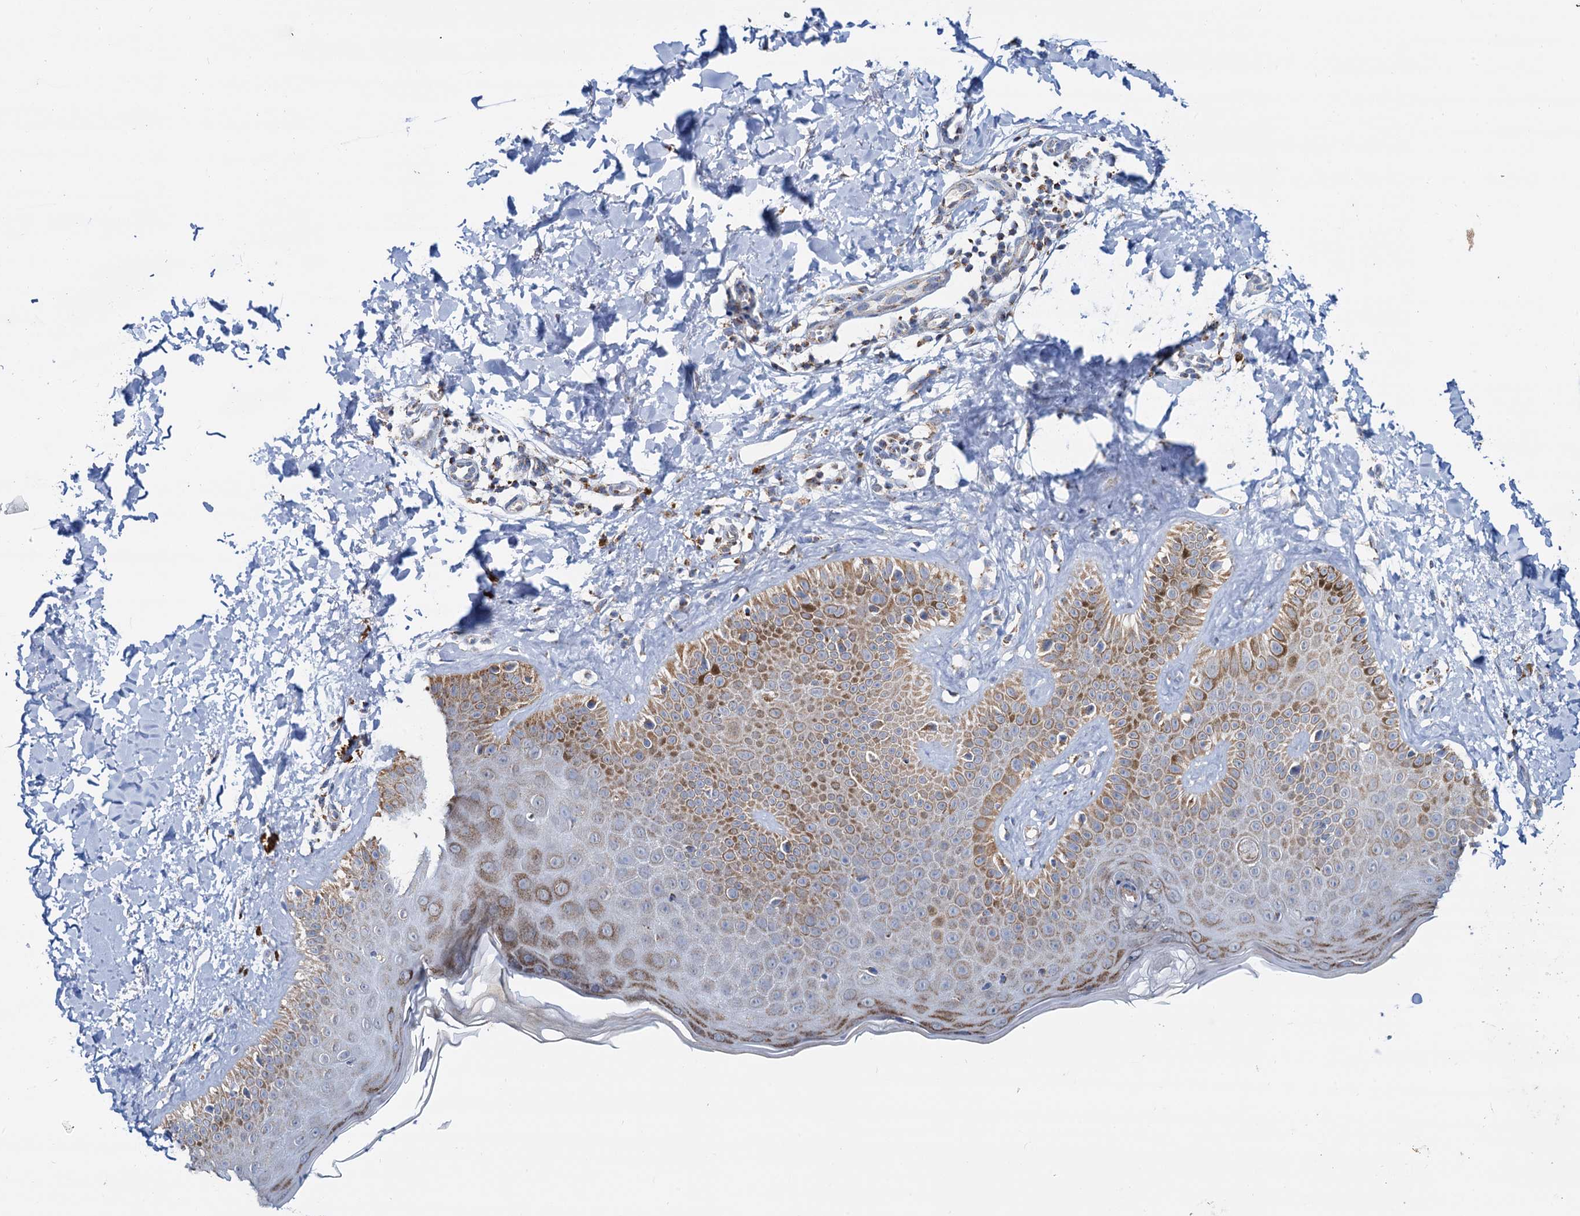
{"staining": {"intensity": "negative", "quantity": "none", "location": "none"}, "tissue": "skin", "cell_type": "Fibroblasts", "image_type": "normal", "snomed": [{"axis": "morphology", "description": "Normal tissue, NOS"}, {"axis": "topography", "description": "Skin"}], "caption": "This is a image of IHC staining of normal skin, which shows no expression in fibroblasts. (DAB (3,3'-diaminobenzidine) immunohistochemistry (IHC), high magnification).", "gene": "C2CD3", "patient": {"sex": "male", "age": 52}}